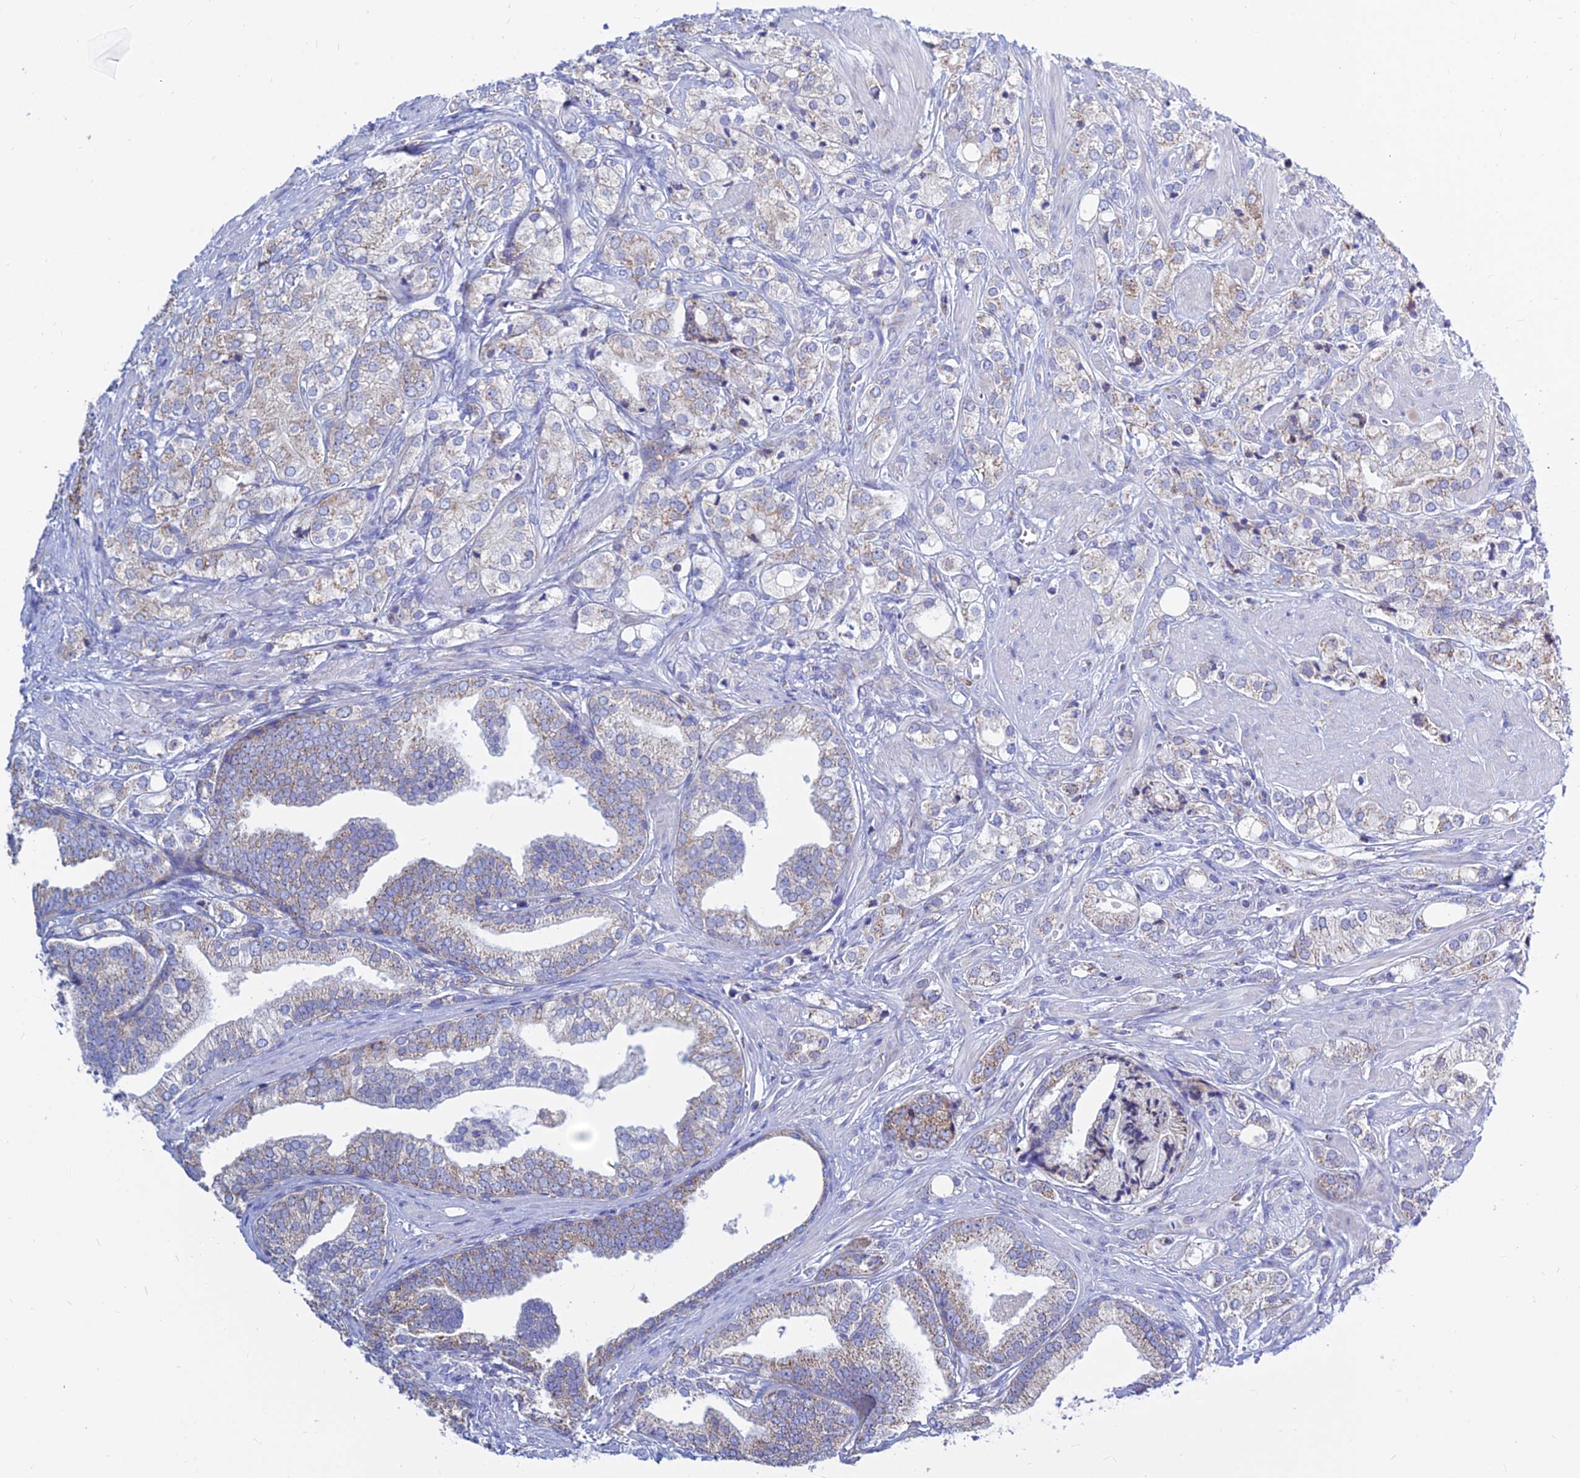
{"staining": {"intensity": "weak", "quantity": "25%-75%", "location": "cytoplasmic/membranous"}, "tissue": "prostate cancer", "cell_type": "Tumor cells", "image_type": "cancer", "snomed": [{"axis": "morphology", "description": "Adenocarcinoma, High grade"}, {"axis": "topography", "description": "Prostate"}], "caption": "Immunohistochemical staining of prostate adenocarcinoma (high-grade) displays weak cytoplasmic/membranous protein expression in about 25%-75% of tumor cells. The staining was performed using DAB, with brown indicating positive protein expression. Nuclei are stained blue with hematoxylin.", "gene": "MGST1", "patient": {"sex": "male", "age": 50}}